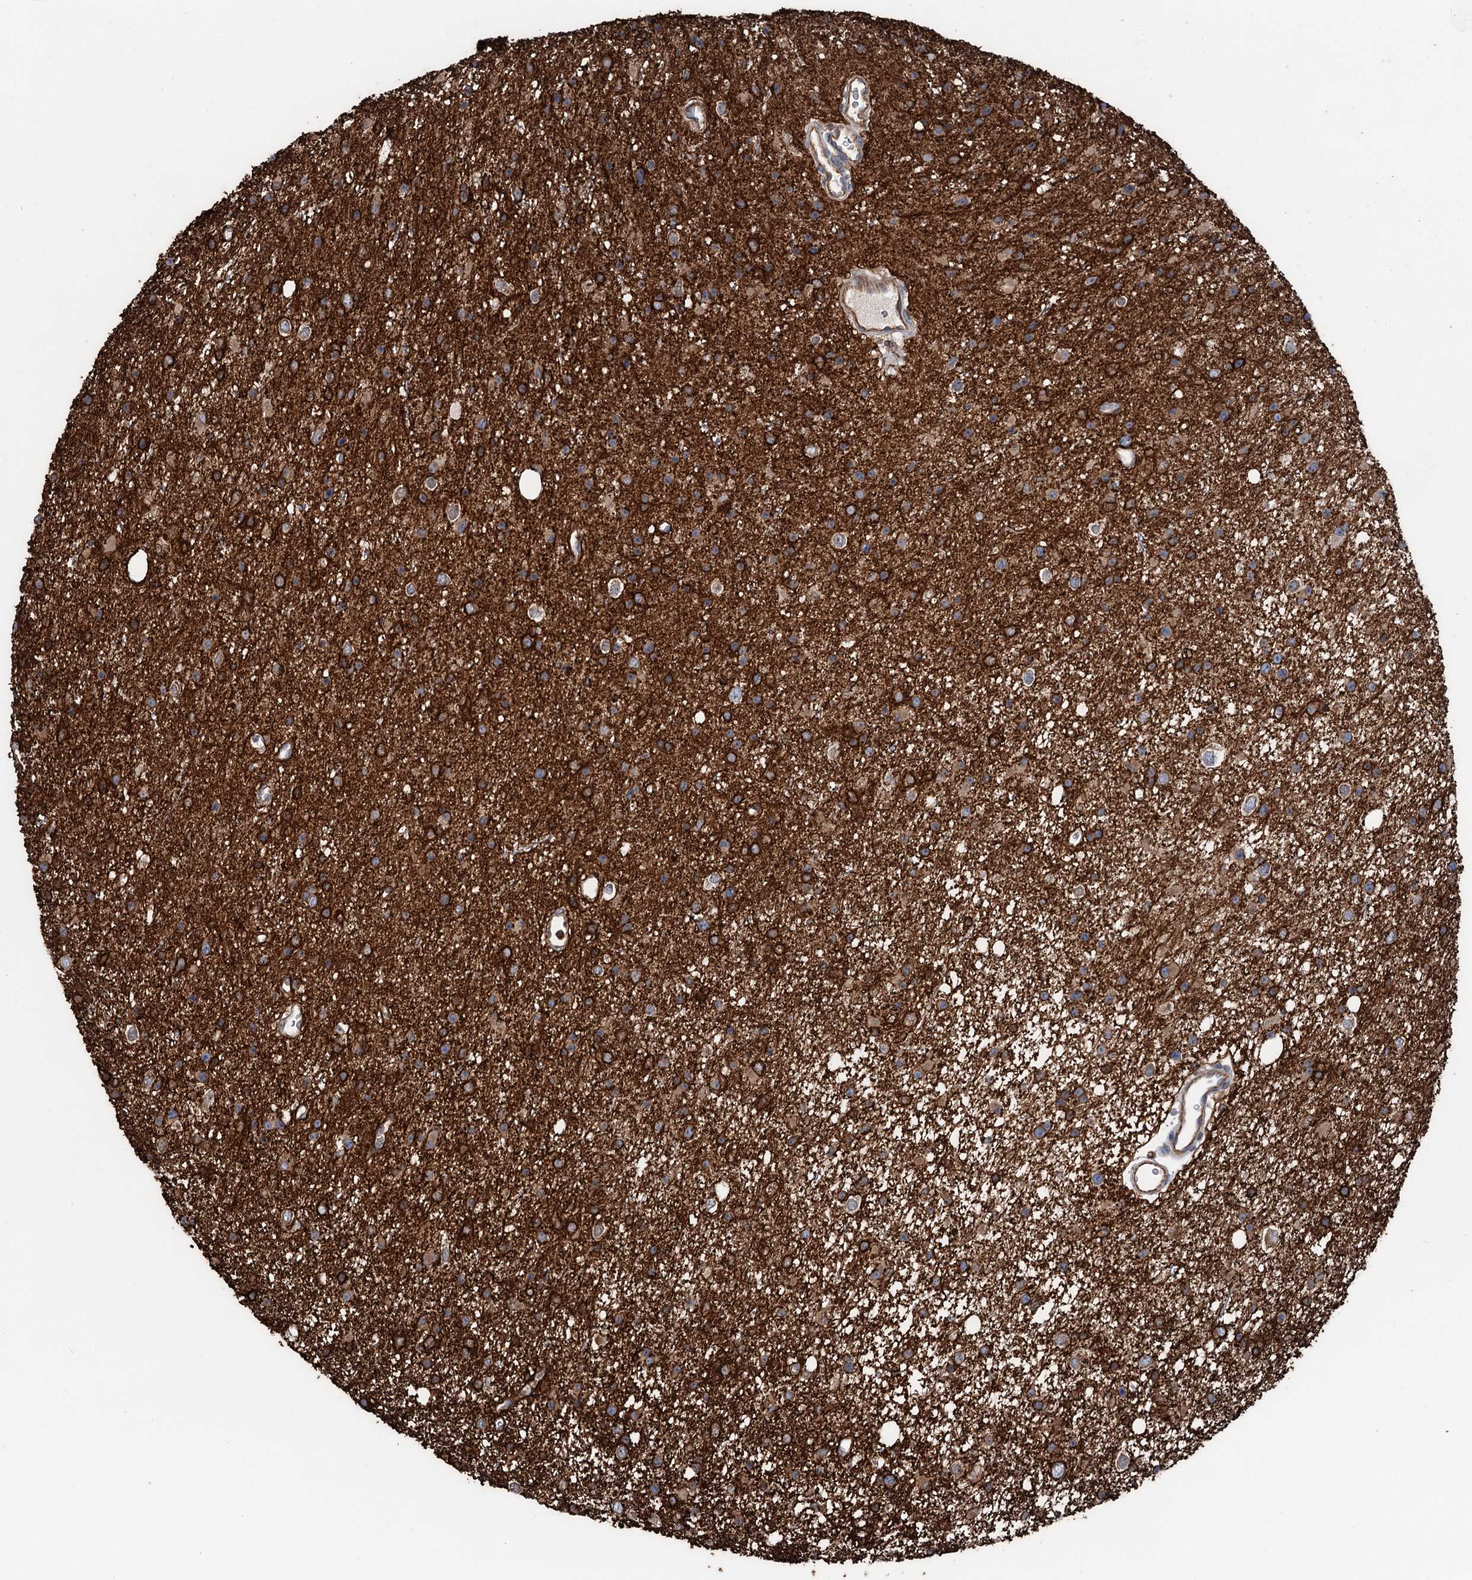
{"staining": {"intensity": "strong", "quantity": ">75%", "location": "cytoplasmic/membranous"}, "tissue": "glioma", "cell_type": "Tumor cells", "image_type": "cancer", "snomed": [{"axis": "morphology", "description": "Glioma, malignant, Low grade"}, {"axis": "topography", "description": "Cerebral cortex"}], "caption": "Low-grade glioma (malignant) stained with a protein marker demonstrates strong staining in tumor cells.", "gene": "ERP29", "patient": {"sex": "female", "age": 39}}